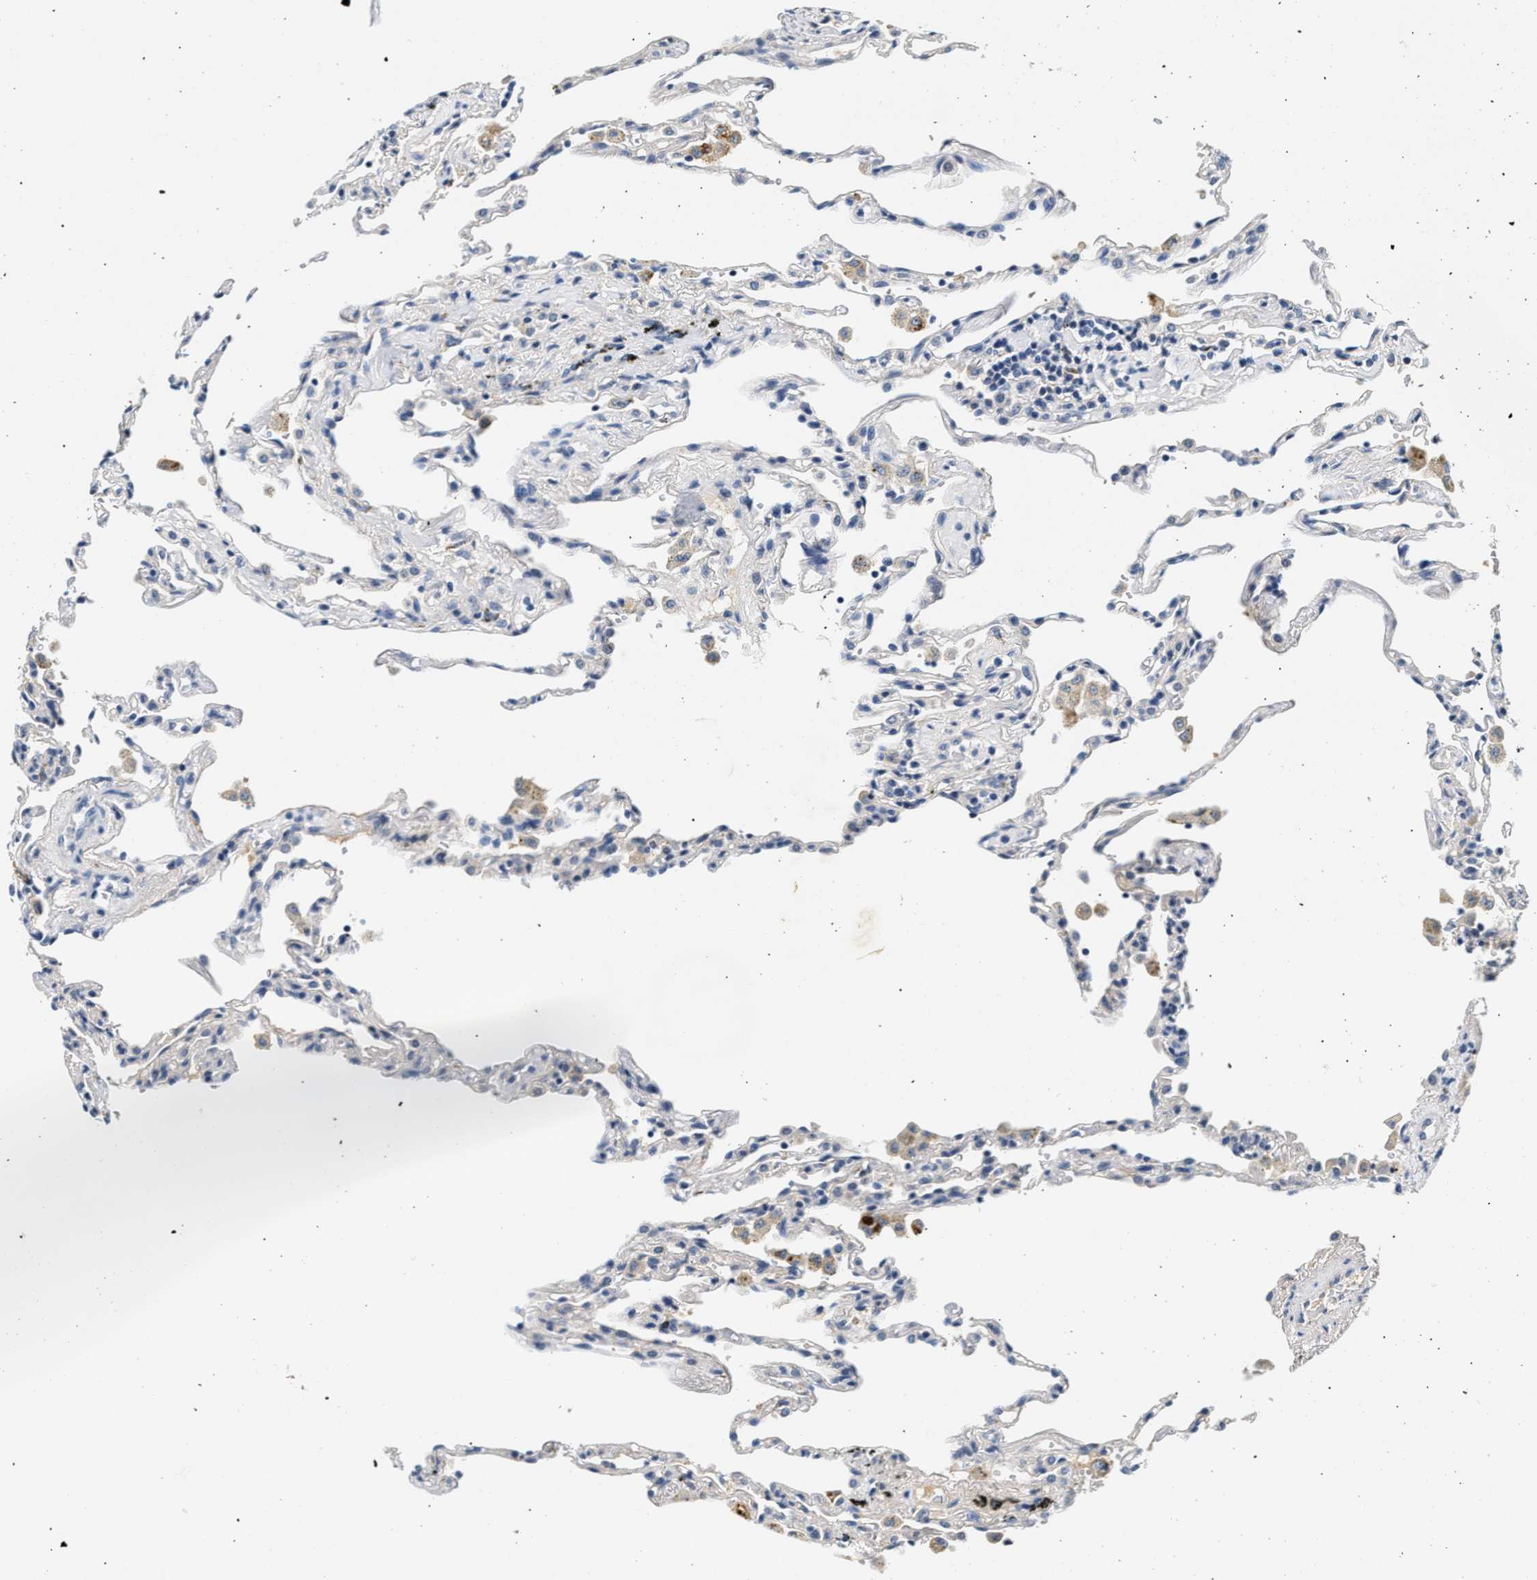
{"staining": {"intensity": "negative", "quantity": "none", "location": "none"}, "tissue": "lung", "cell_type": "Alveolar cells", "image_type": "normal", "snomed": [{"axis": "morphology", "description": "Normal tissue, NOS"}, {"axis": "topography", "description": "Lung"}], "caption": "The histopathology image reveals no staining of alveolar cells in unremarkable lung. (Brightfield microscopy of DAB (3,3'-diaminobenzidine) immunohistochemistry at high magnification).", "gene": "MED22", "patient": {"sex": "male", "age": 59}}